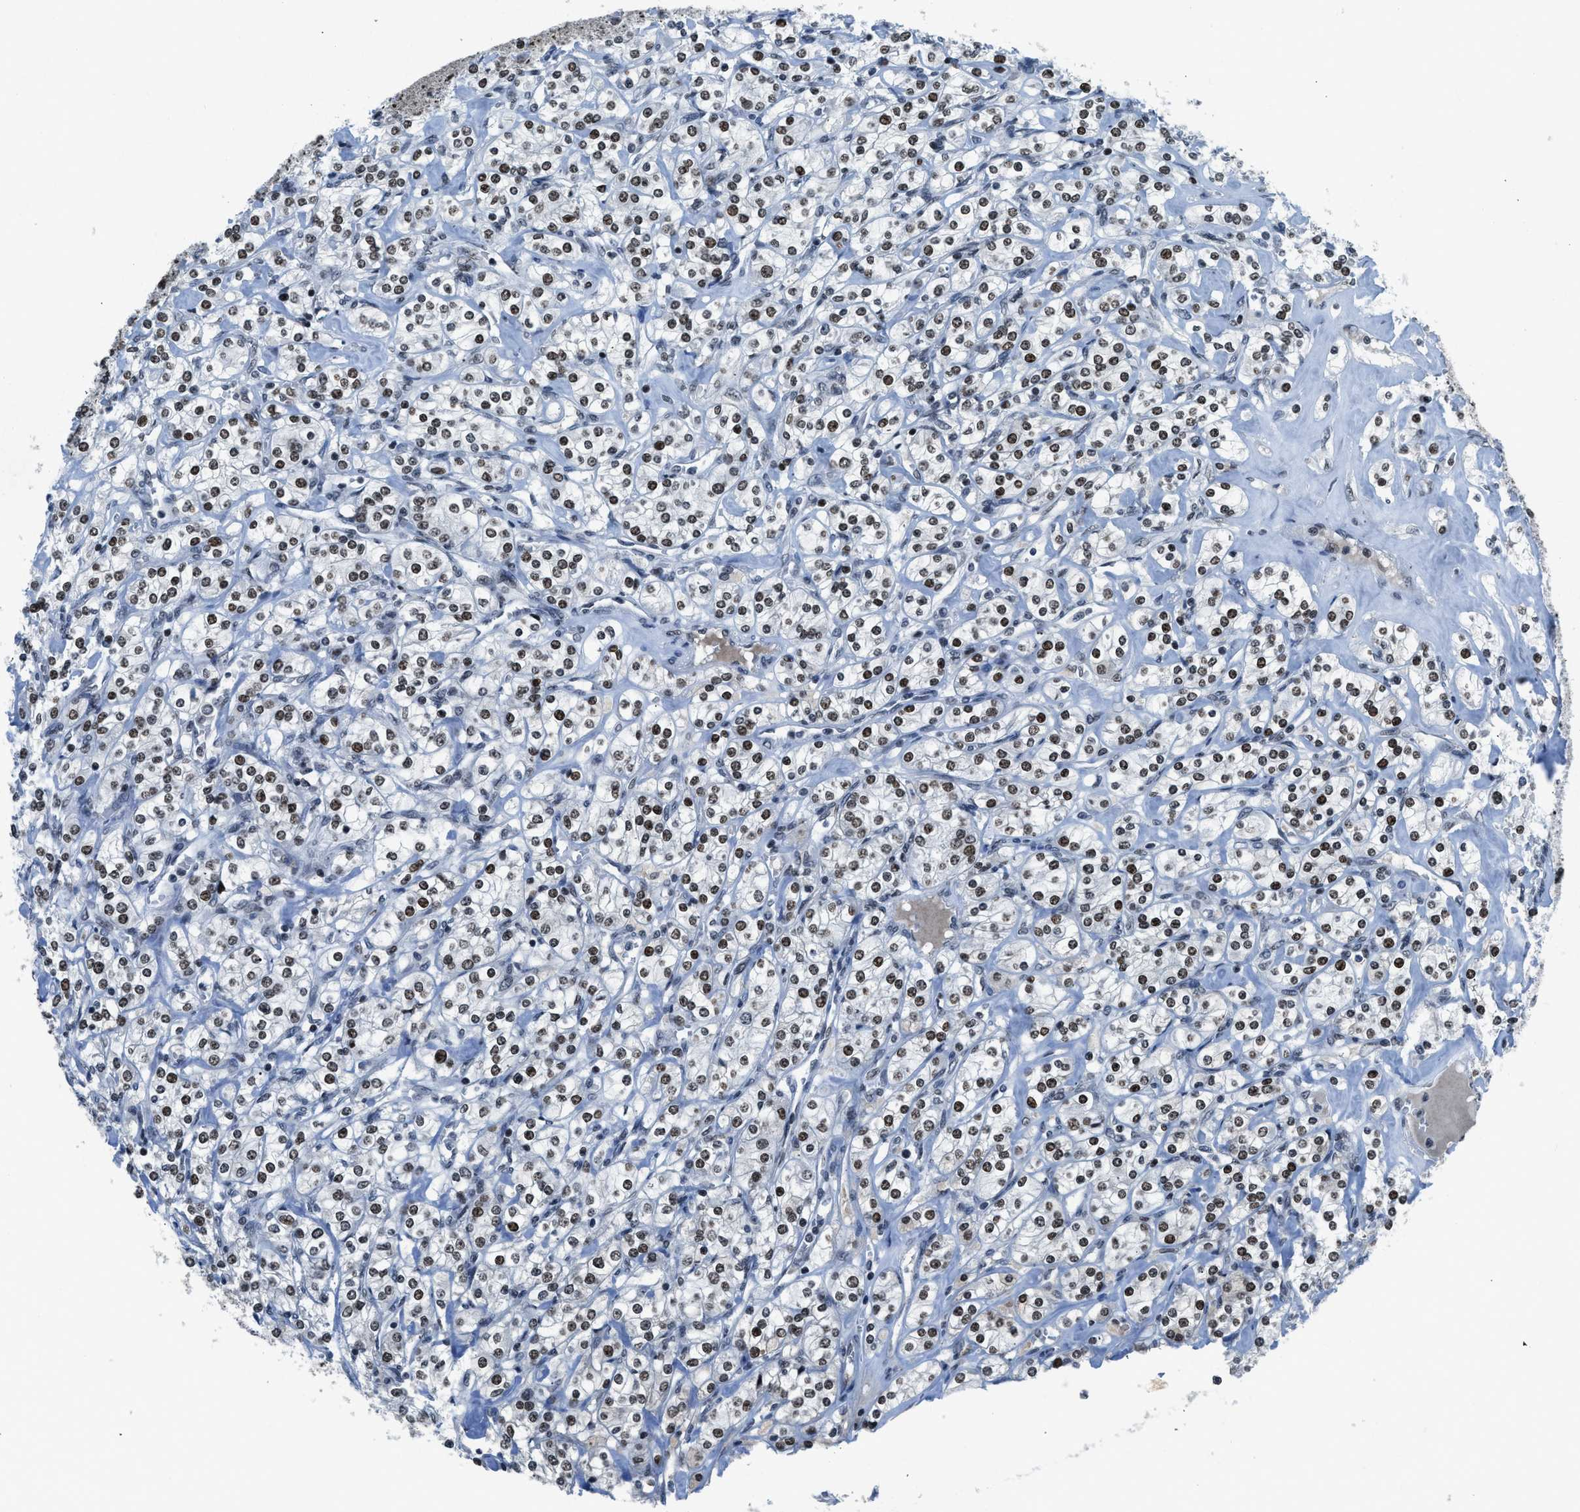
{"staining": {"intensity": "strong", "quantity": ">75%", "location": "nuclear"}, "tissue": "renal cancer", "cell_type": "Tumor cells", "image_type": "cancer", "snomed": [{"axis": "morphology", "description": "Adenocarcinoma, NOS"}, {"axis": "topography", "description": "Kidney"}], "caption": "Protein expression analysis of adenocarcinoma (renal) demonstrates strong nuclear expression in about >75% of tumor cells.", "gene": "RAD51B", "patient": {"sex": "male", "age": 77}}